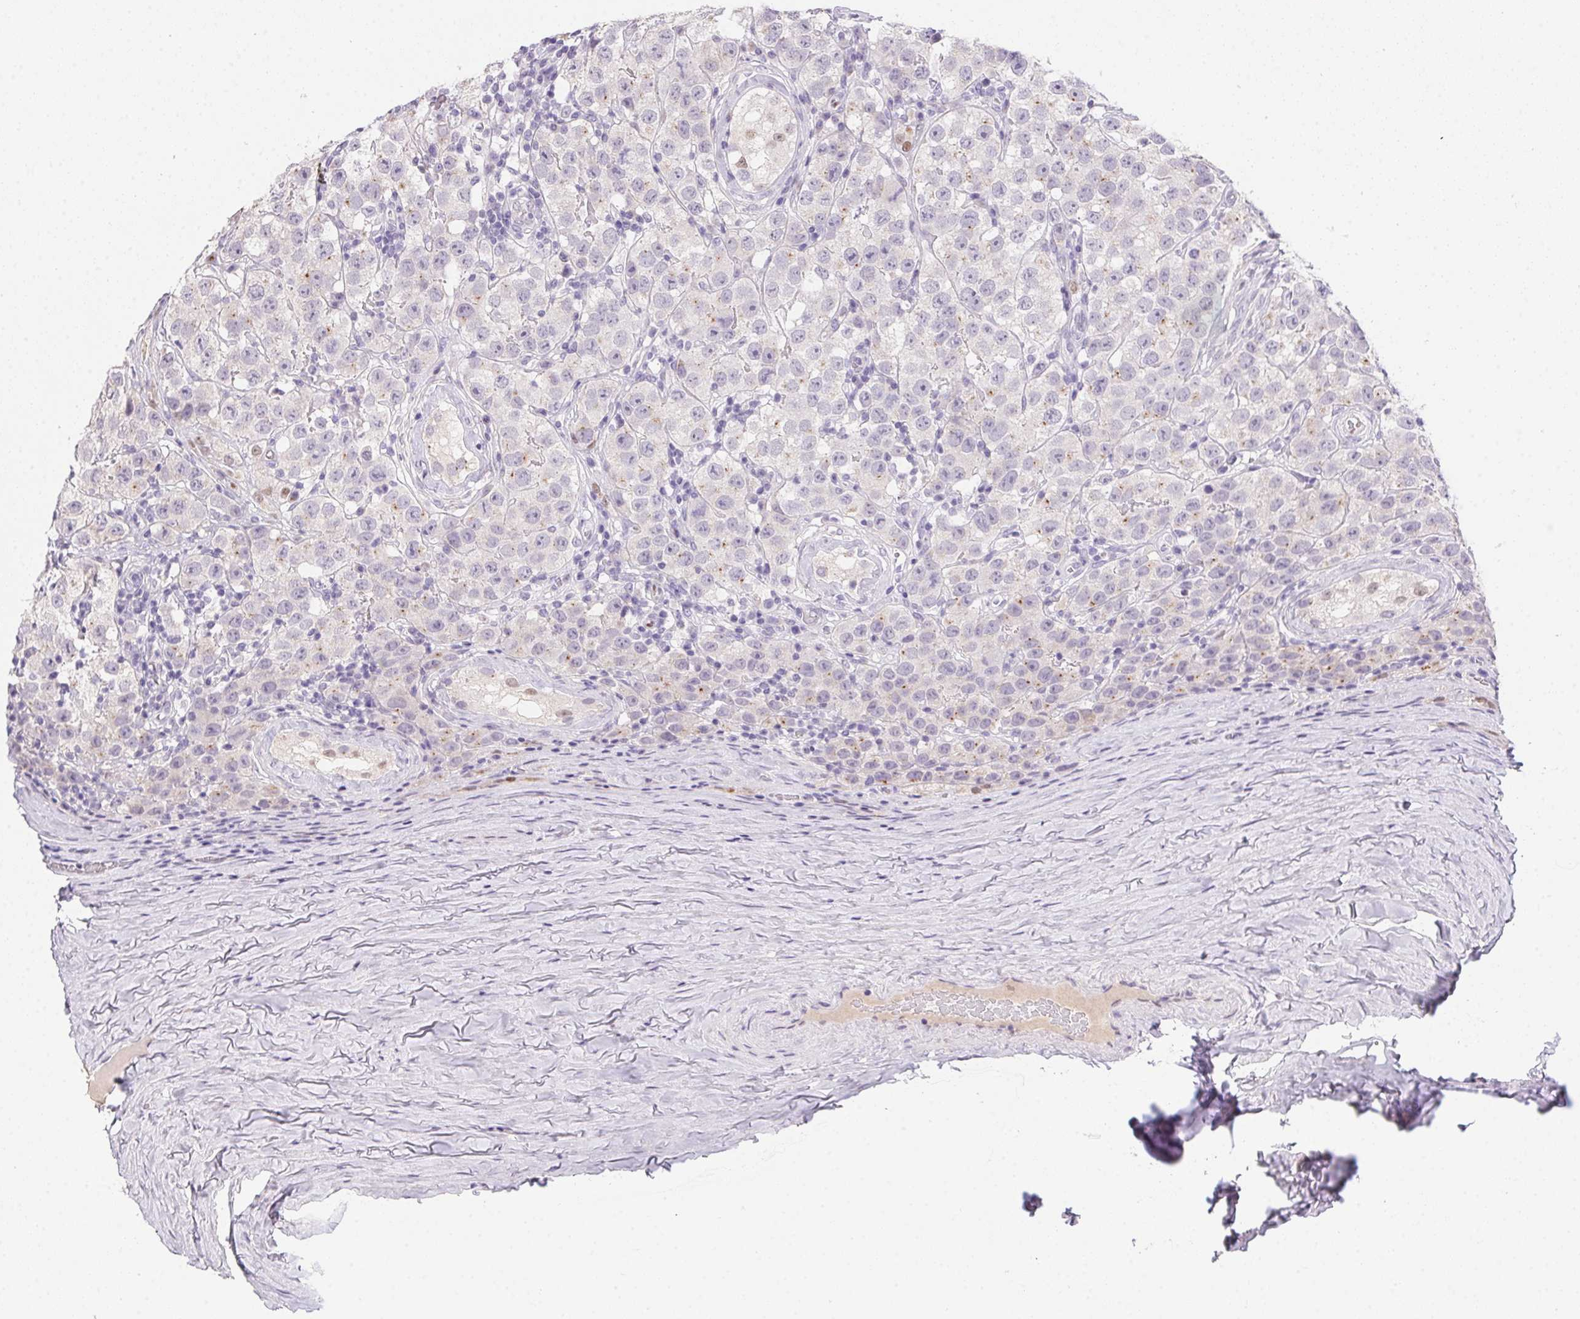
{"staining": {"intensity": "negative", "quantity": "none", "location": "none"}, "tissue": "testis cancer", "cell_type": "Tumor cells", "image_type": "cancer", "snomed": [{"axis": "morphology", "description": "Seminoma, NOS"}, {"axis": "topography", "description": "Testis"}], "caption": "A histopathology image of human seminoma (testis) is negative for staining in tumor cells.", "gene": "SP9", "patient": {"sex": "male", "age": 34}}